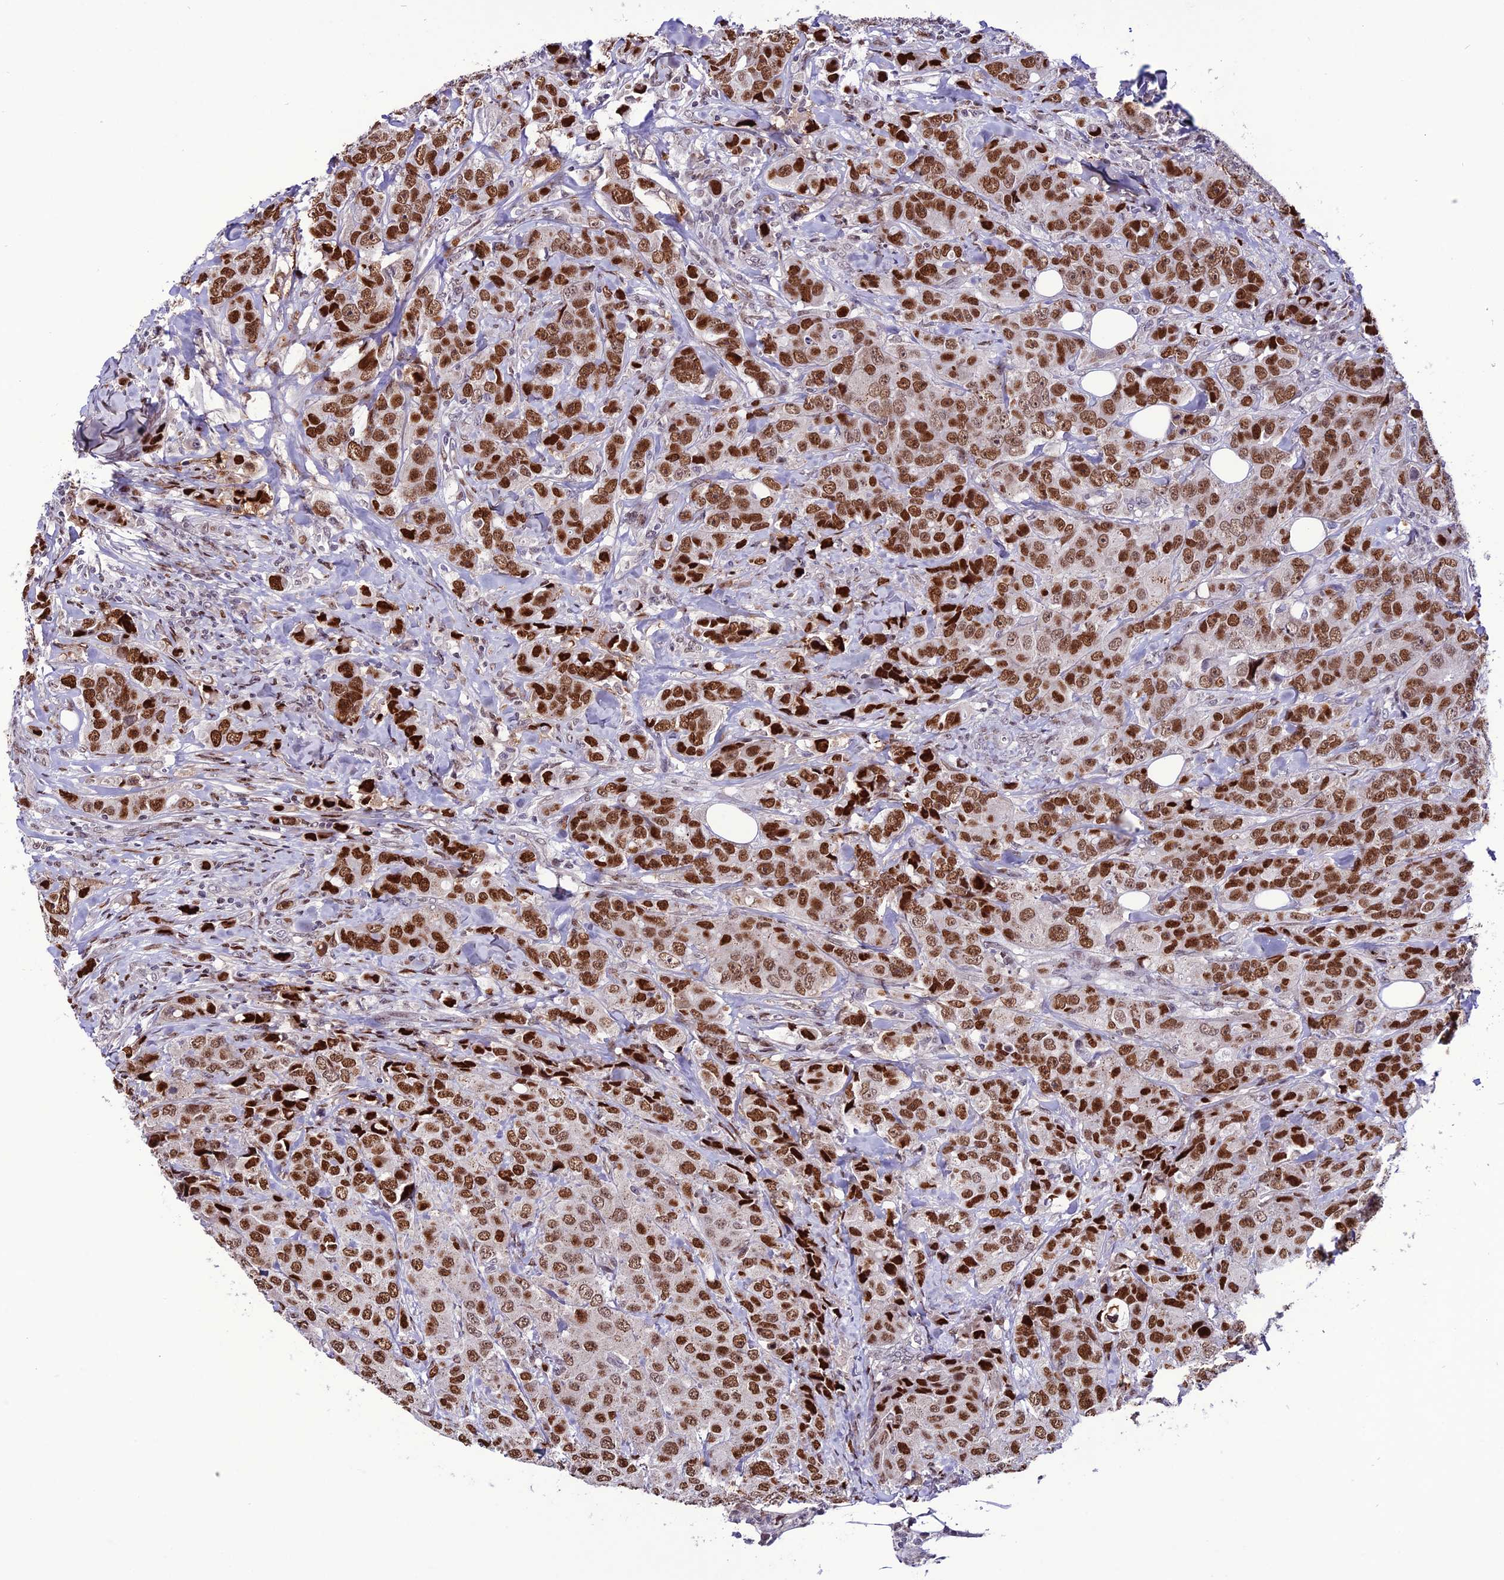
{"staining": {"intensity": "strong", "quantity": ">75%", "location": "nuclear"}, "tissue": "breast cancer", "cell_type": "Tumor cells", "image_type": "cancer", "snomed": [{"axis": "morphology", "description": "Duct carcinoma"}, {"axis": "topography", "description": "Breast"}], "caption": "Immunohistochemistry (IHC) (DAB (3,3'-diaminobenzidine)) staining of human breast invasive ductal carcinoma demonstrates strong nuclear protein positivity in about >75% of tumor cells.", "gene": "ZNF707", "patient": {"sex": "female", "age": 43}}